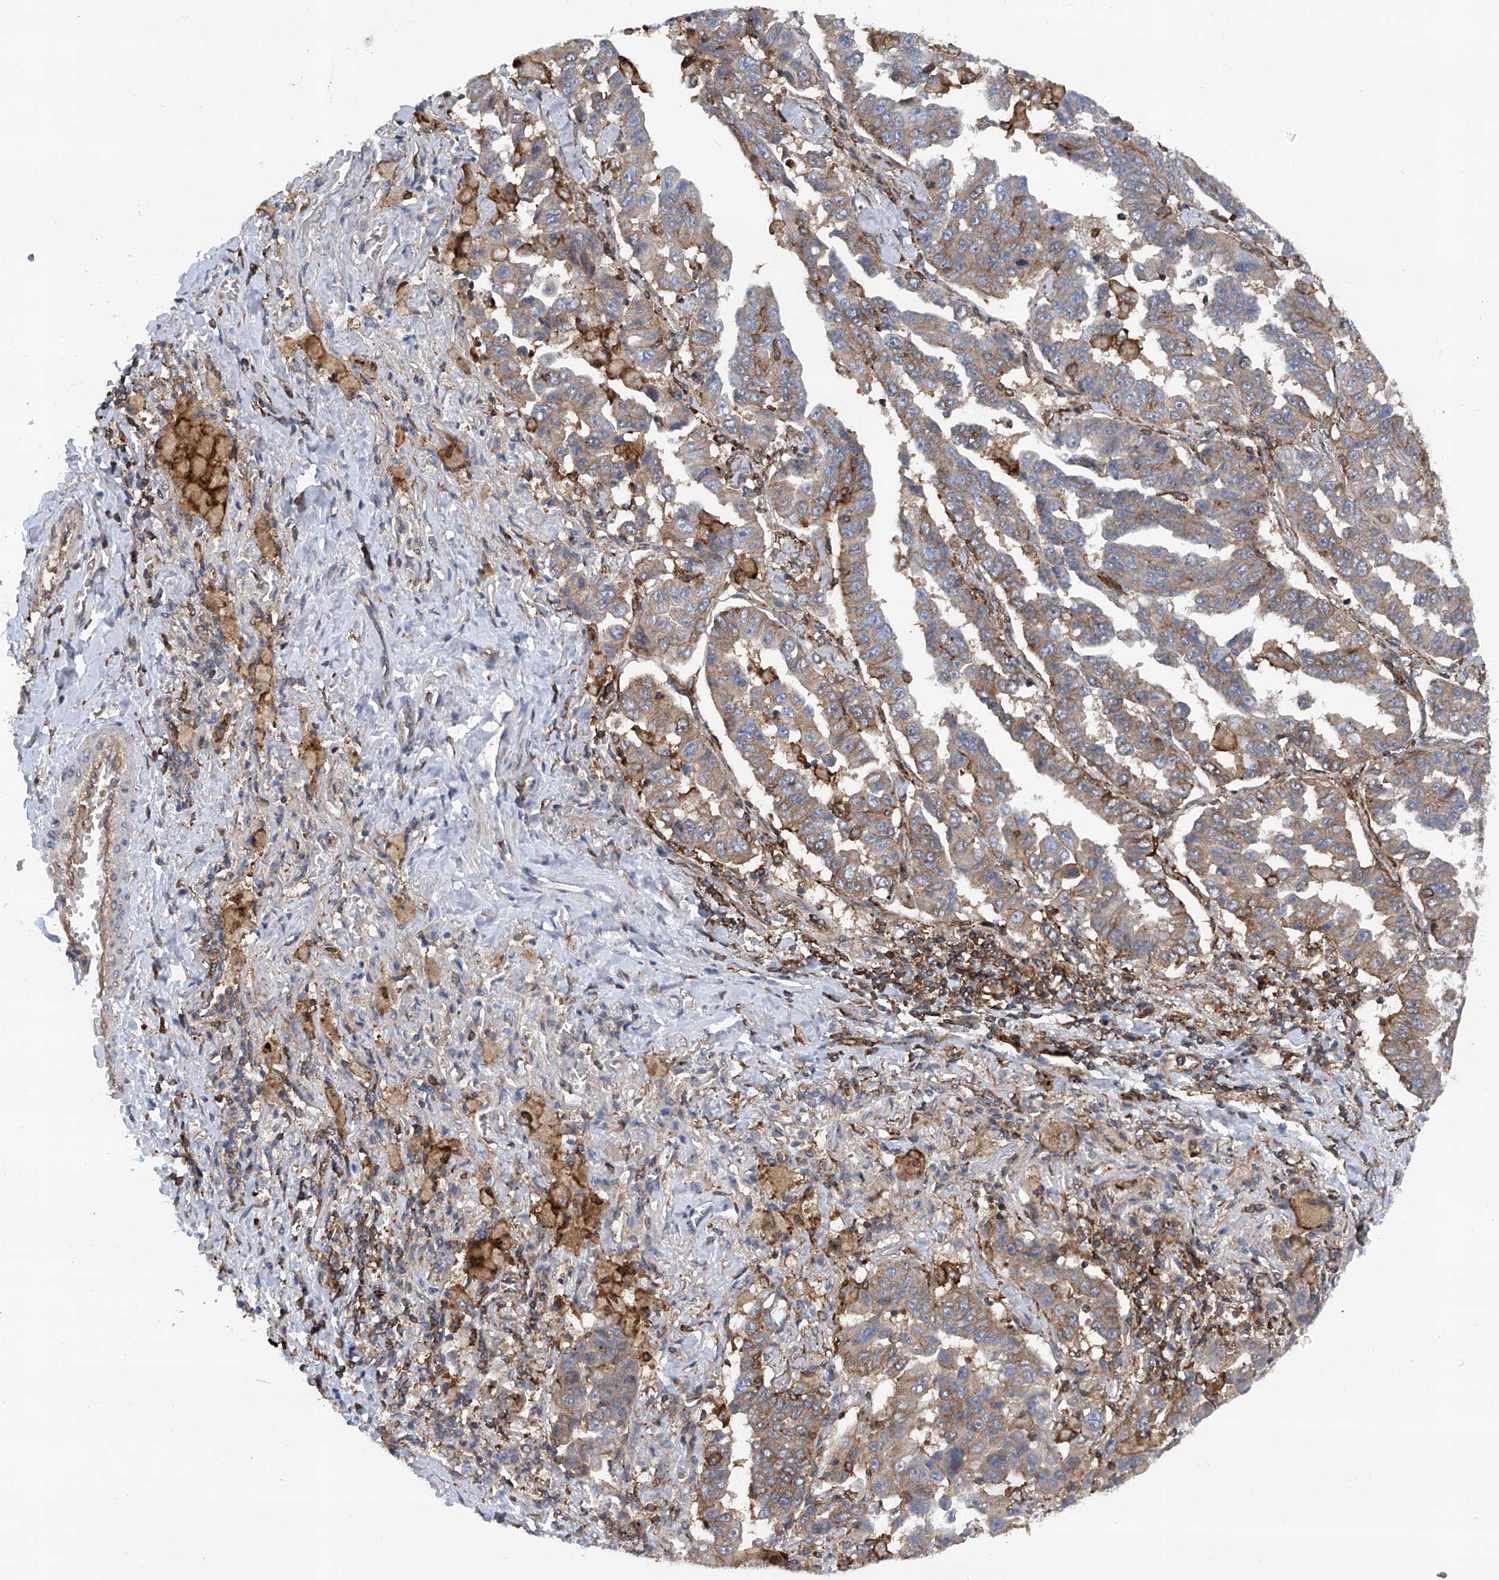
{"staining": {"intensity": "weak", "quantity": ">75%", "location": "cytoplasmic/membranous"}, "tissue": "lung cancer", "cell_type": "Tumor cells", "image_type": "cancer", "snomed": [{"axis": "morphology", "description": "Adenocarcinoma, NOS"}, {"axis": "topography", "description": "Lung"}], "caption": "Weak cytoplasmic/membranous positivity for a protein is appreciated in approximately >75% of tumor cells of adenocarcinoma (lung) using immunohistochemistry (IHC).", "gene": "SMAP1", "patient": {"sex": "female", "age": 51}}